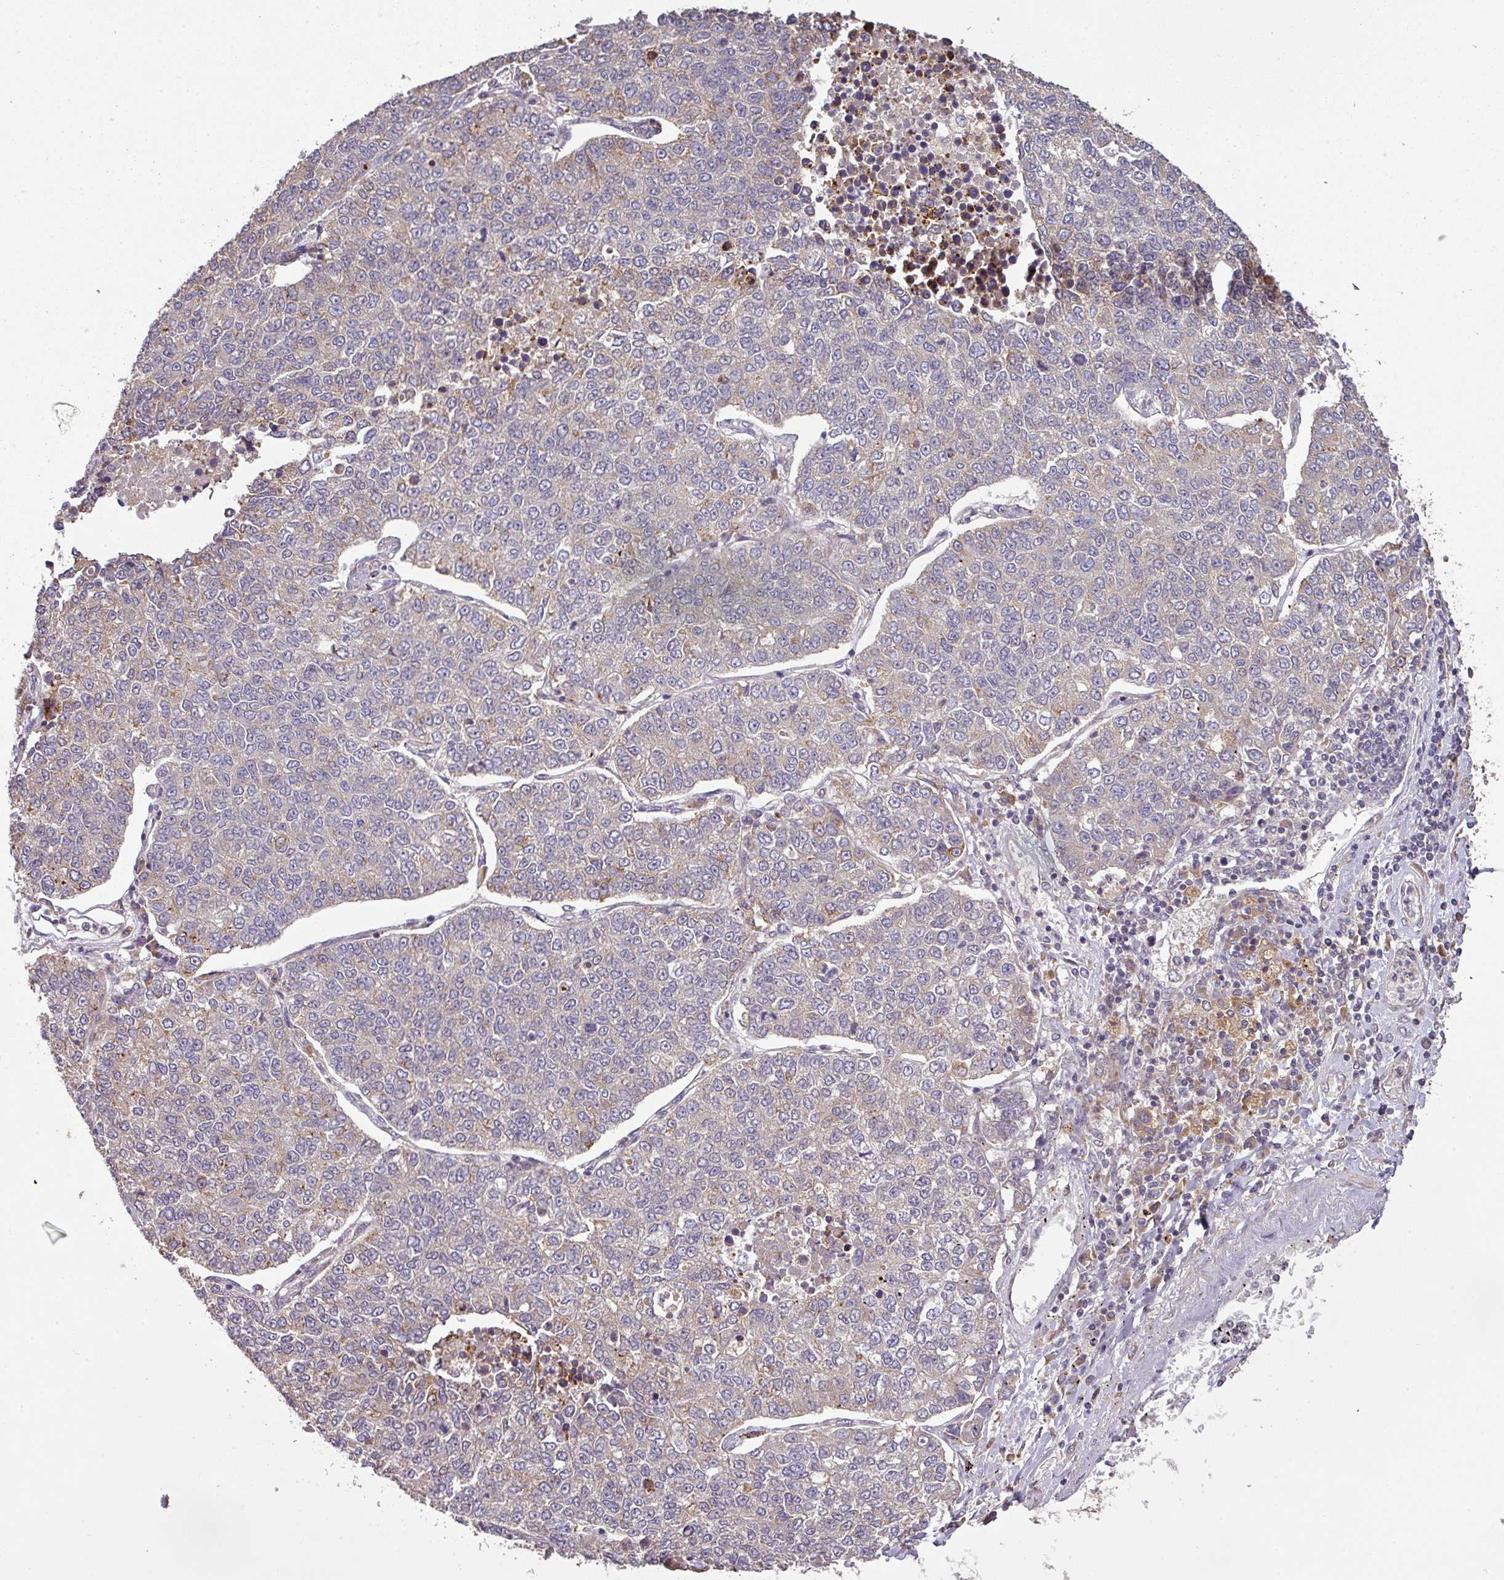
{"staining": {"intensity": "moderate", "quantity": "<25%", "location": "cytoplasmic/membranous"}, "tissue": "lung cancer", "cell_type": "Tumor cells", "image_type": "cancer", "snomed": [{"axis": "morphology", "description": "Adenocarcinoma, NOS"}, {"axis": "topography", "description": "Lung"}], "caption": "The micrograph demonstrates staining of lung cancer (adenocarcinoma), revealing moderate cytoplasmic/membranous protein positivity (brown color) within tumor cells.", "gene": "SPCS3", "patient": {"sex": "male", "age": 49}}